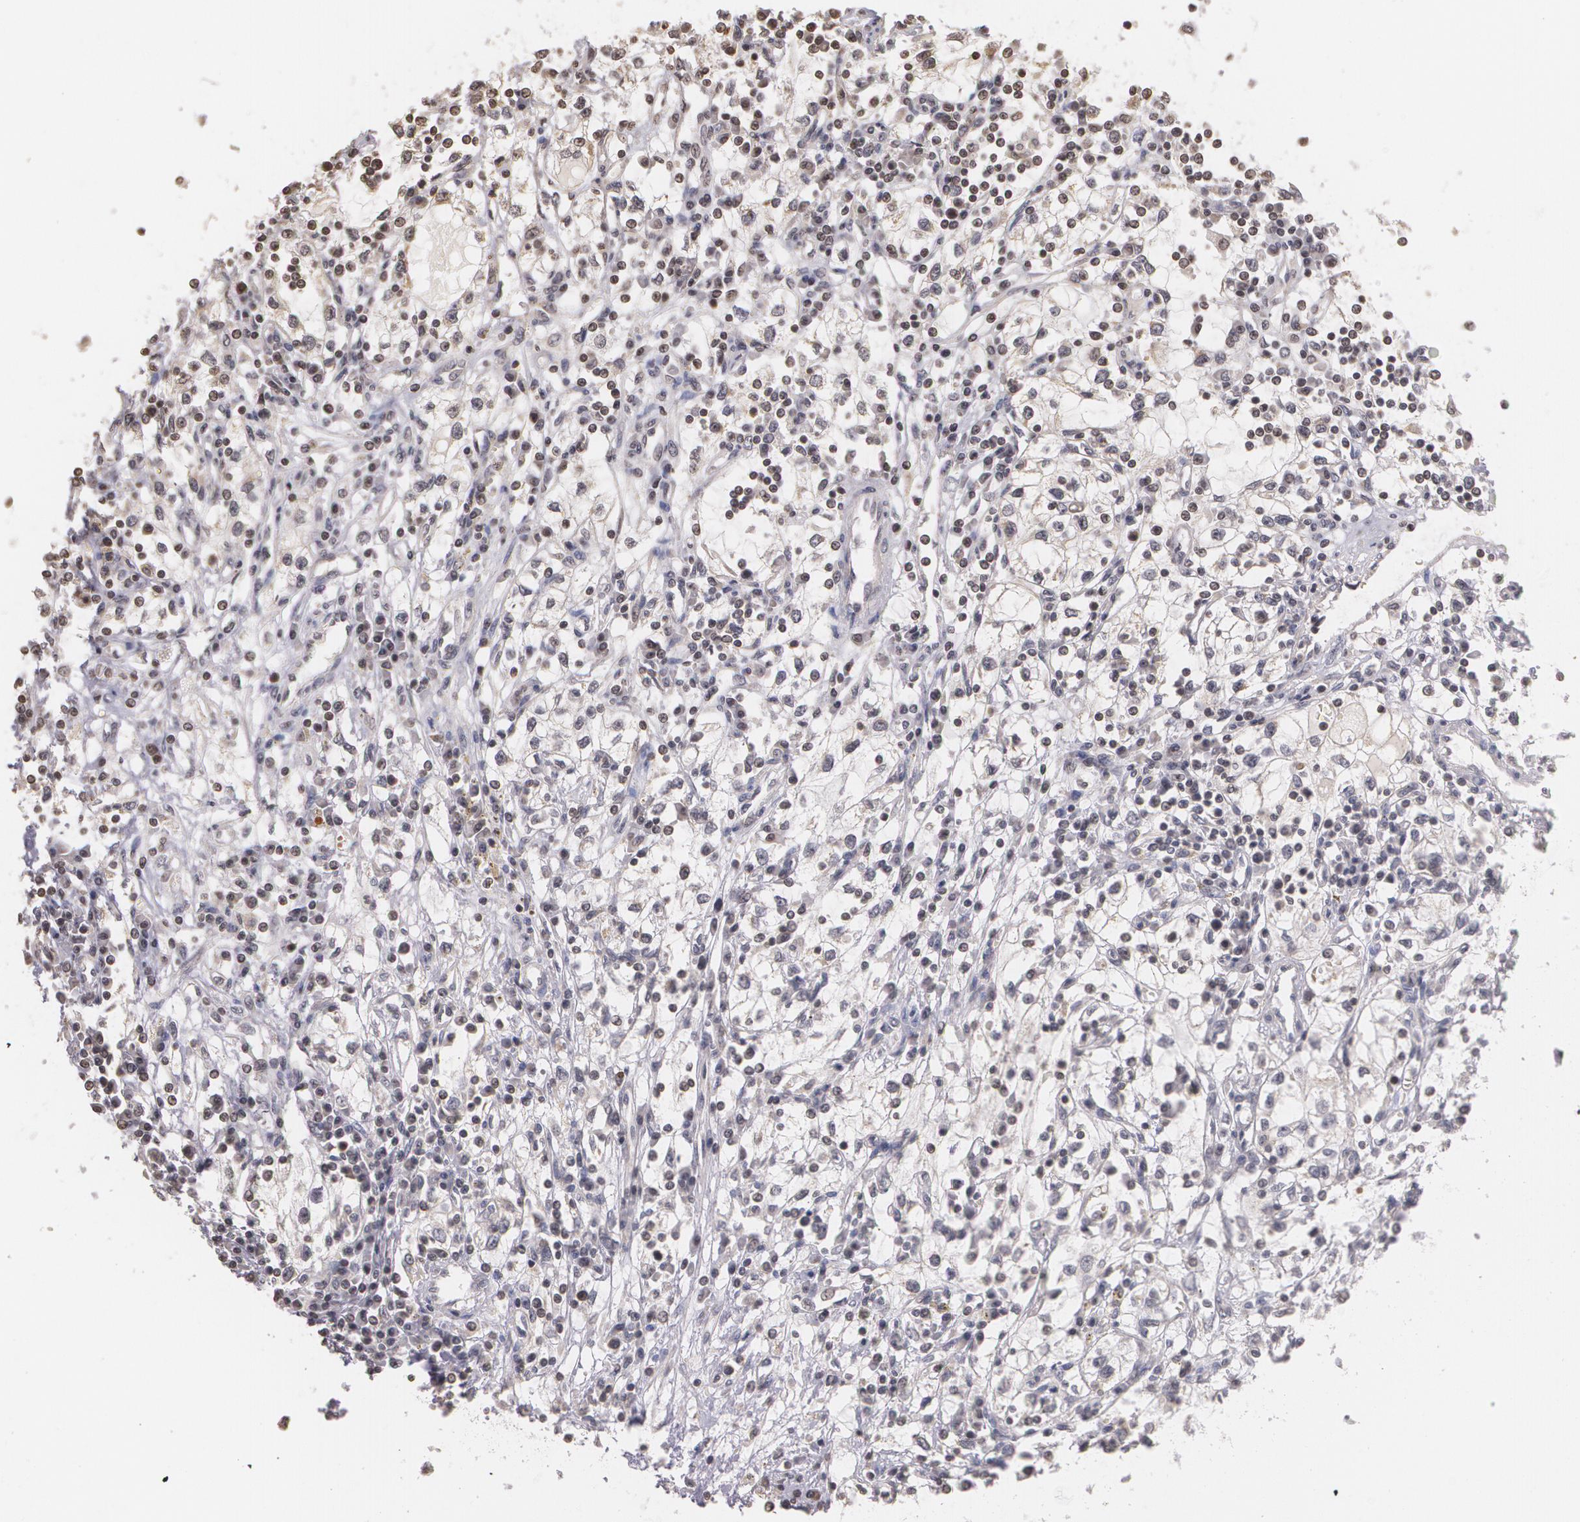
{"staining": {"intensity": "negative", "quantity": "none", "location": "none"}, "tissue": "renal cancer", "cell_type": "Tumor cells", "image_type": "cancer", "snomed": [{"axis": "morphology", "description": "Adenocarcinoma, NOS"}, {"axis": "topography", "description": "Kidney"}], "caption": "The photomicrograph displays no significant positivity in tumor cells of adenocarcinoma (renal). (Immunohistochemistry (ihc), brightfield microscopy, high magnification).", "gene": "THRB", "patient": {"sex": "male", "age": 82}}